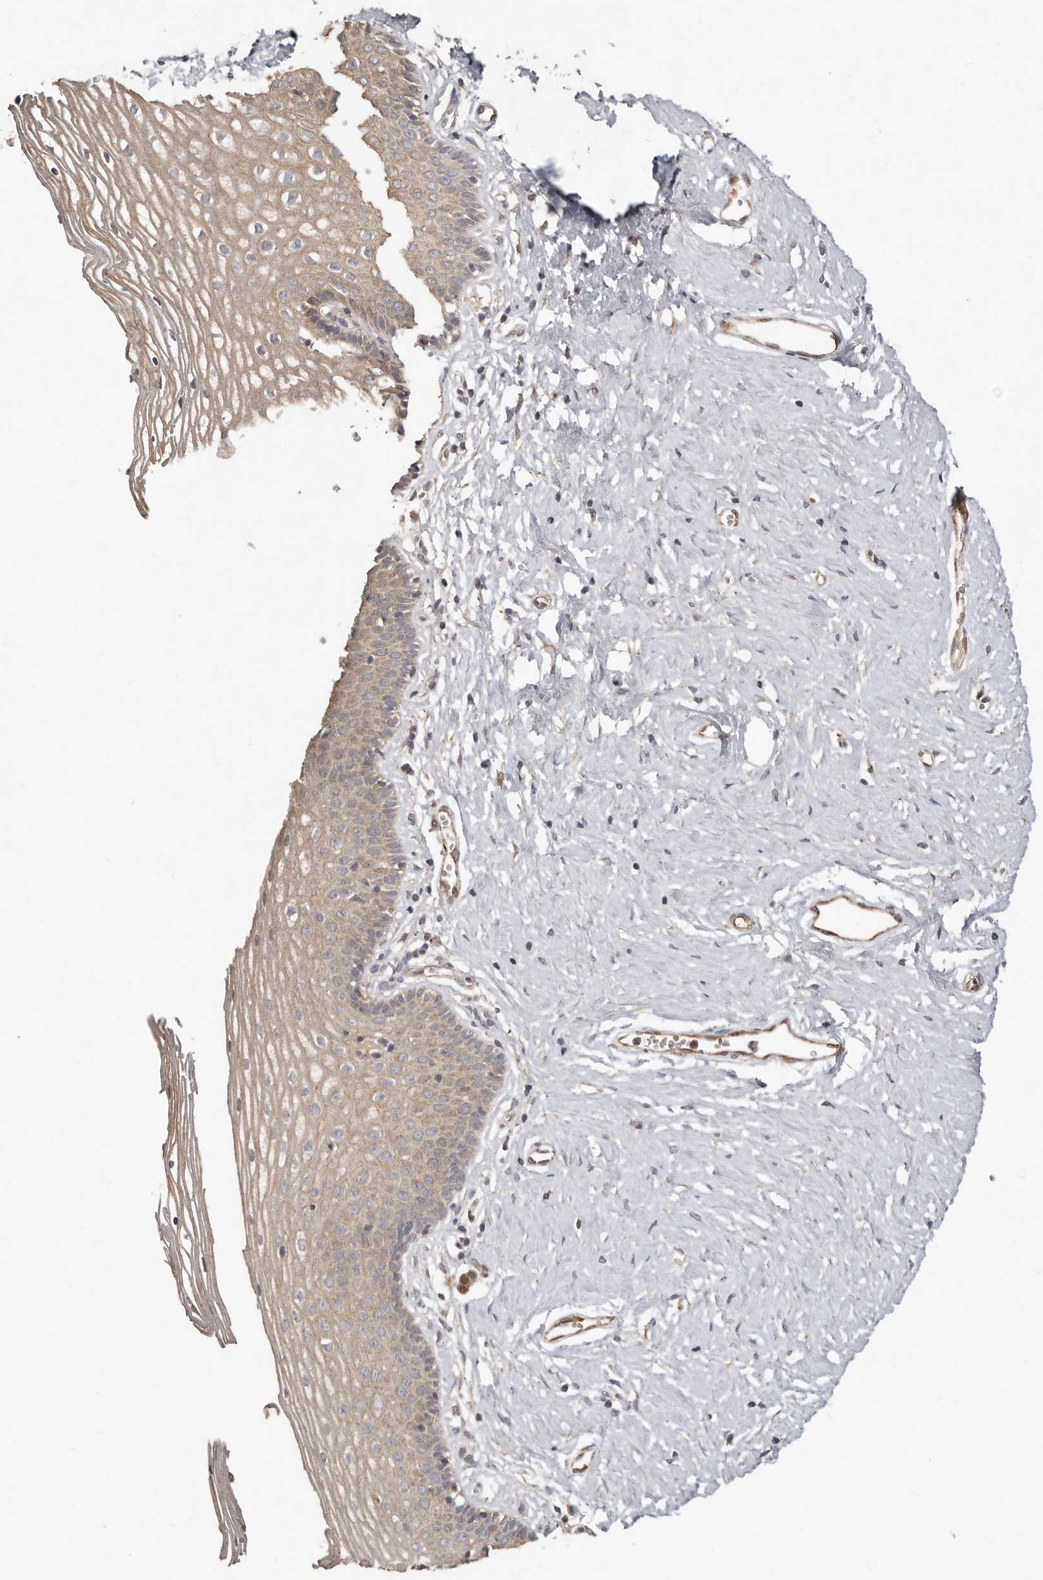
{"staining": {"intensity": "weak", "quantity": ">75%", "location": "cytoplasmic/membranous"}, "tissue": "vagina", "cell_type": "Squamous epithelial cells", "image_type": "normal", "snomed": [{"axis": "morphology", "description": "Normal tissue, NOS"}, {"axis": "topography", "description": "Vagina"}], "caption": "Protein expression analysis of unremarkable human vagina reveals weak cytoplasmic/membranous expression in approximately >75% of squamous epithelial cells. (IHC, brightfield microscopy, high magnification).", "gene": "PLOD2", "patient": {"sex": "female", "age": 32}}